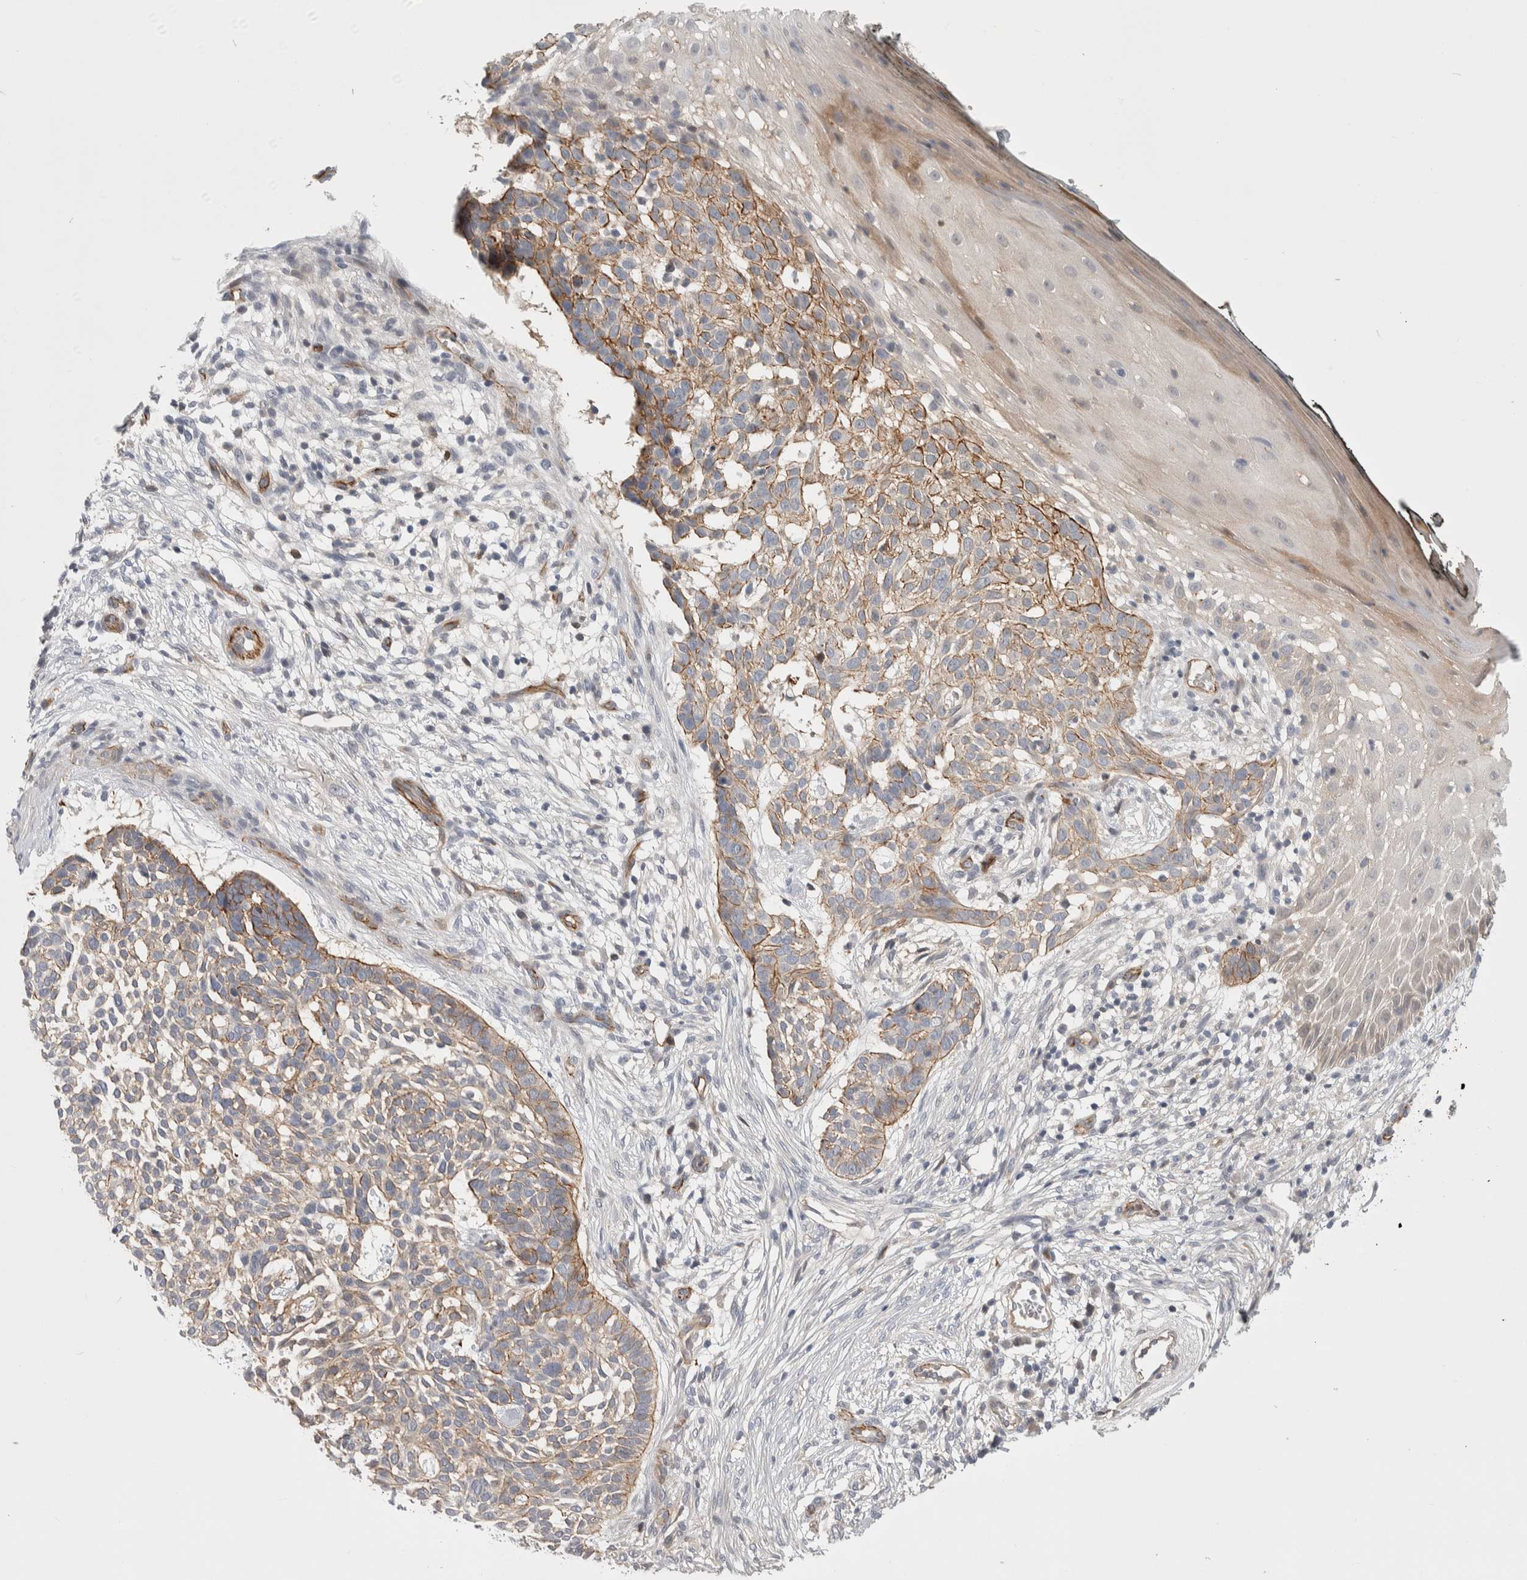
{"staining": {"intensity": "weak", "quantity": ">75%", "location": "cytoplasmic/membranous"}, "tissue": "skin cancer", "cell_type": "Tumor cells", "image_type": "cancer", "snomed": [{"axis": "morphology", "description": "Basal cell carcinoma"}, {"axis": "topography", "description": "Skin"}], "caption": "Protein staining by IHC demonstrates weak cytoplasmic/membranous expression in about >75% of tumor cells in basal cell carcinoma (skin).", "gene": "ZNF862", "patient": {"sex": "female", "age": 64}}